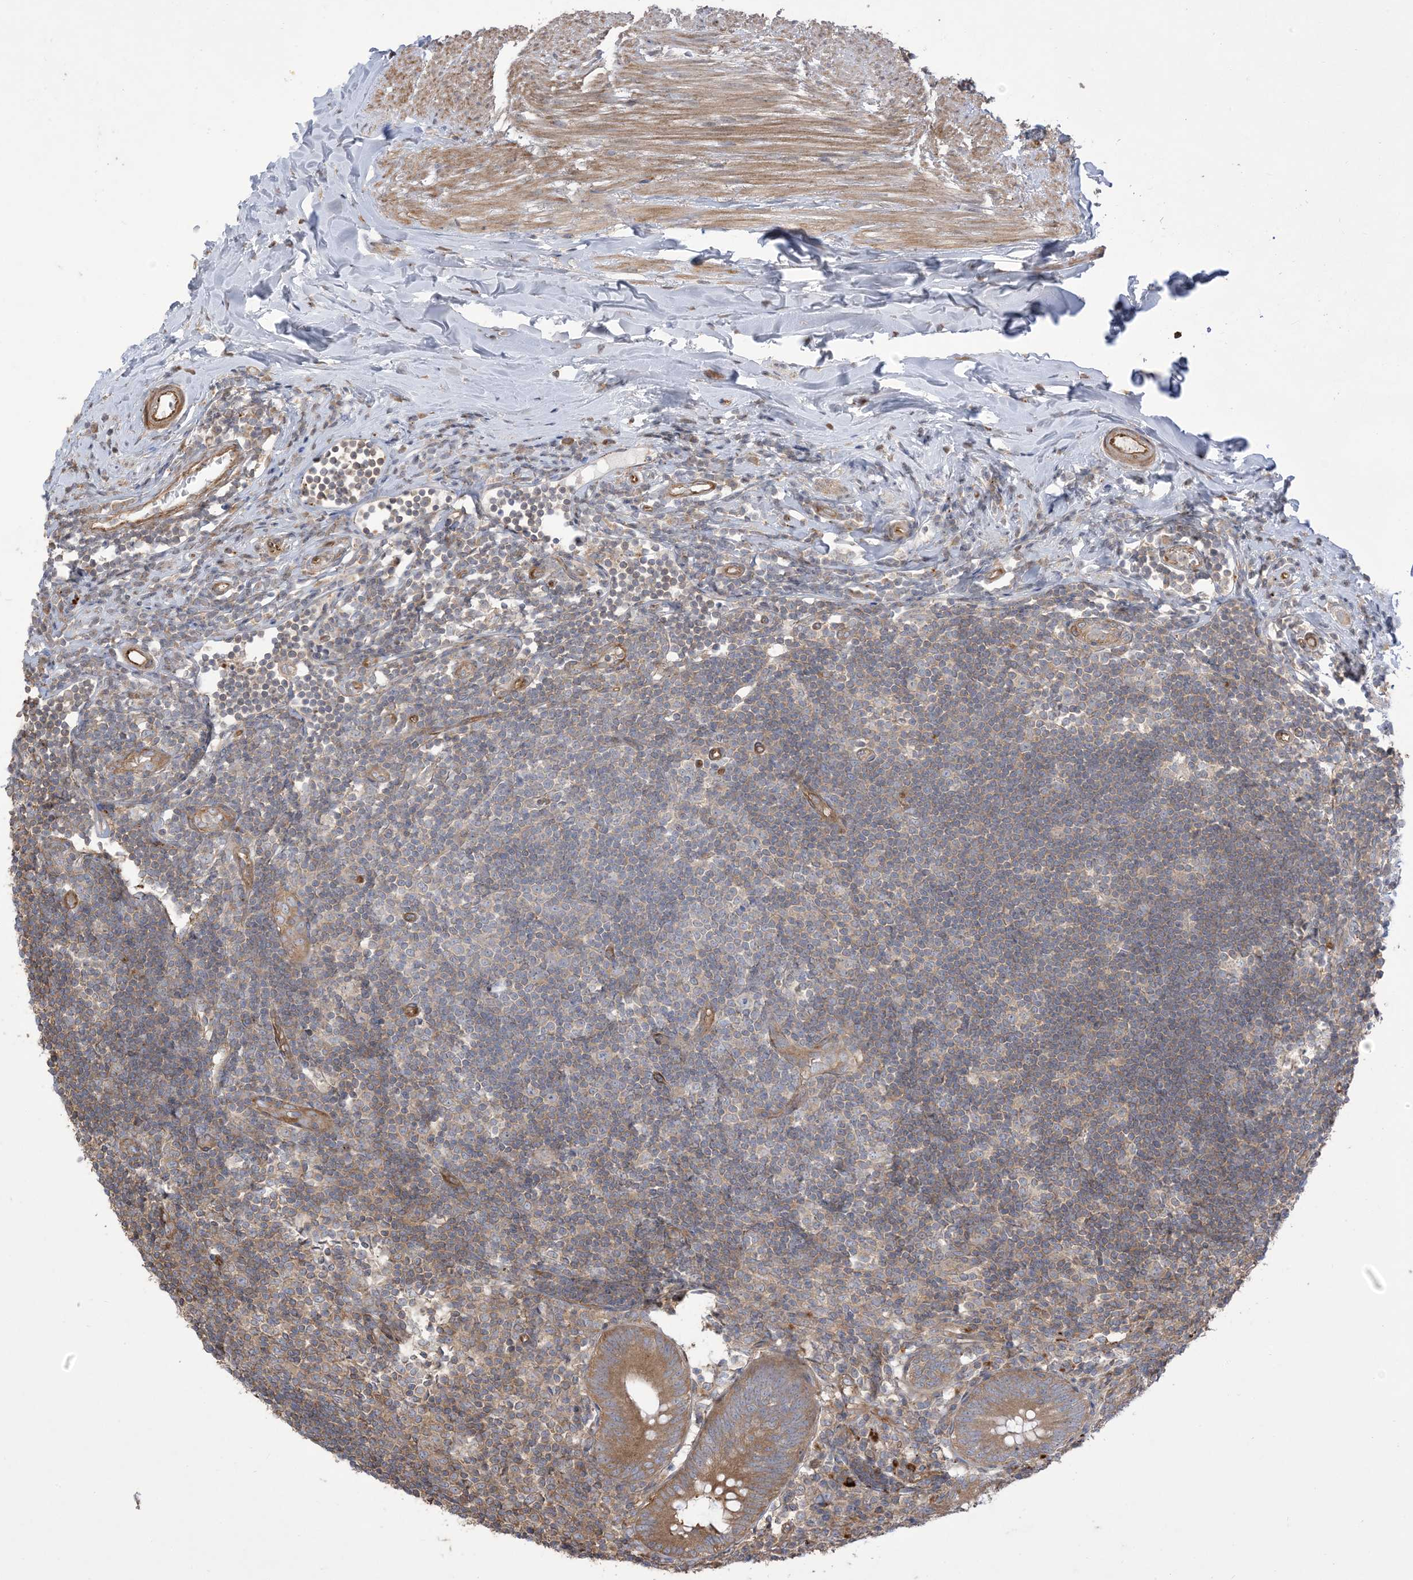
{"staining": {"intensity": "moderate", "quantity": ">75%", "location": "cytoplasmic/membranous"}, "tissue": "appendix", "cell_type": "Glandular cells", "image_type": "normal", "snomed": [{"axis": "morphology", "description": "Normal tissue, NOS"}, {"axis": "topography", "description": "Appendix"}], "caption": "IHC of benign appendix reveals medium levels of moderate cytoplasmic/membranous positivity in approximately >75% of glandular cells.", "gene": "KLHL18", "patient": {"sex": "female", "age": 54}}